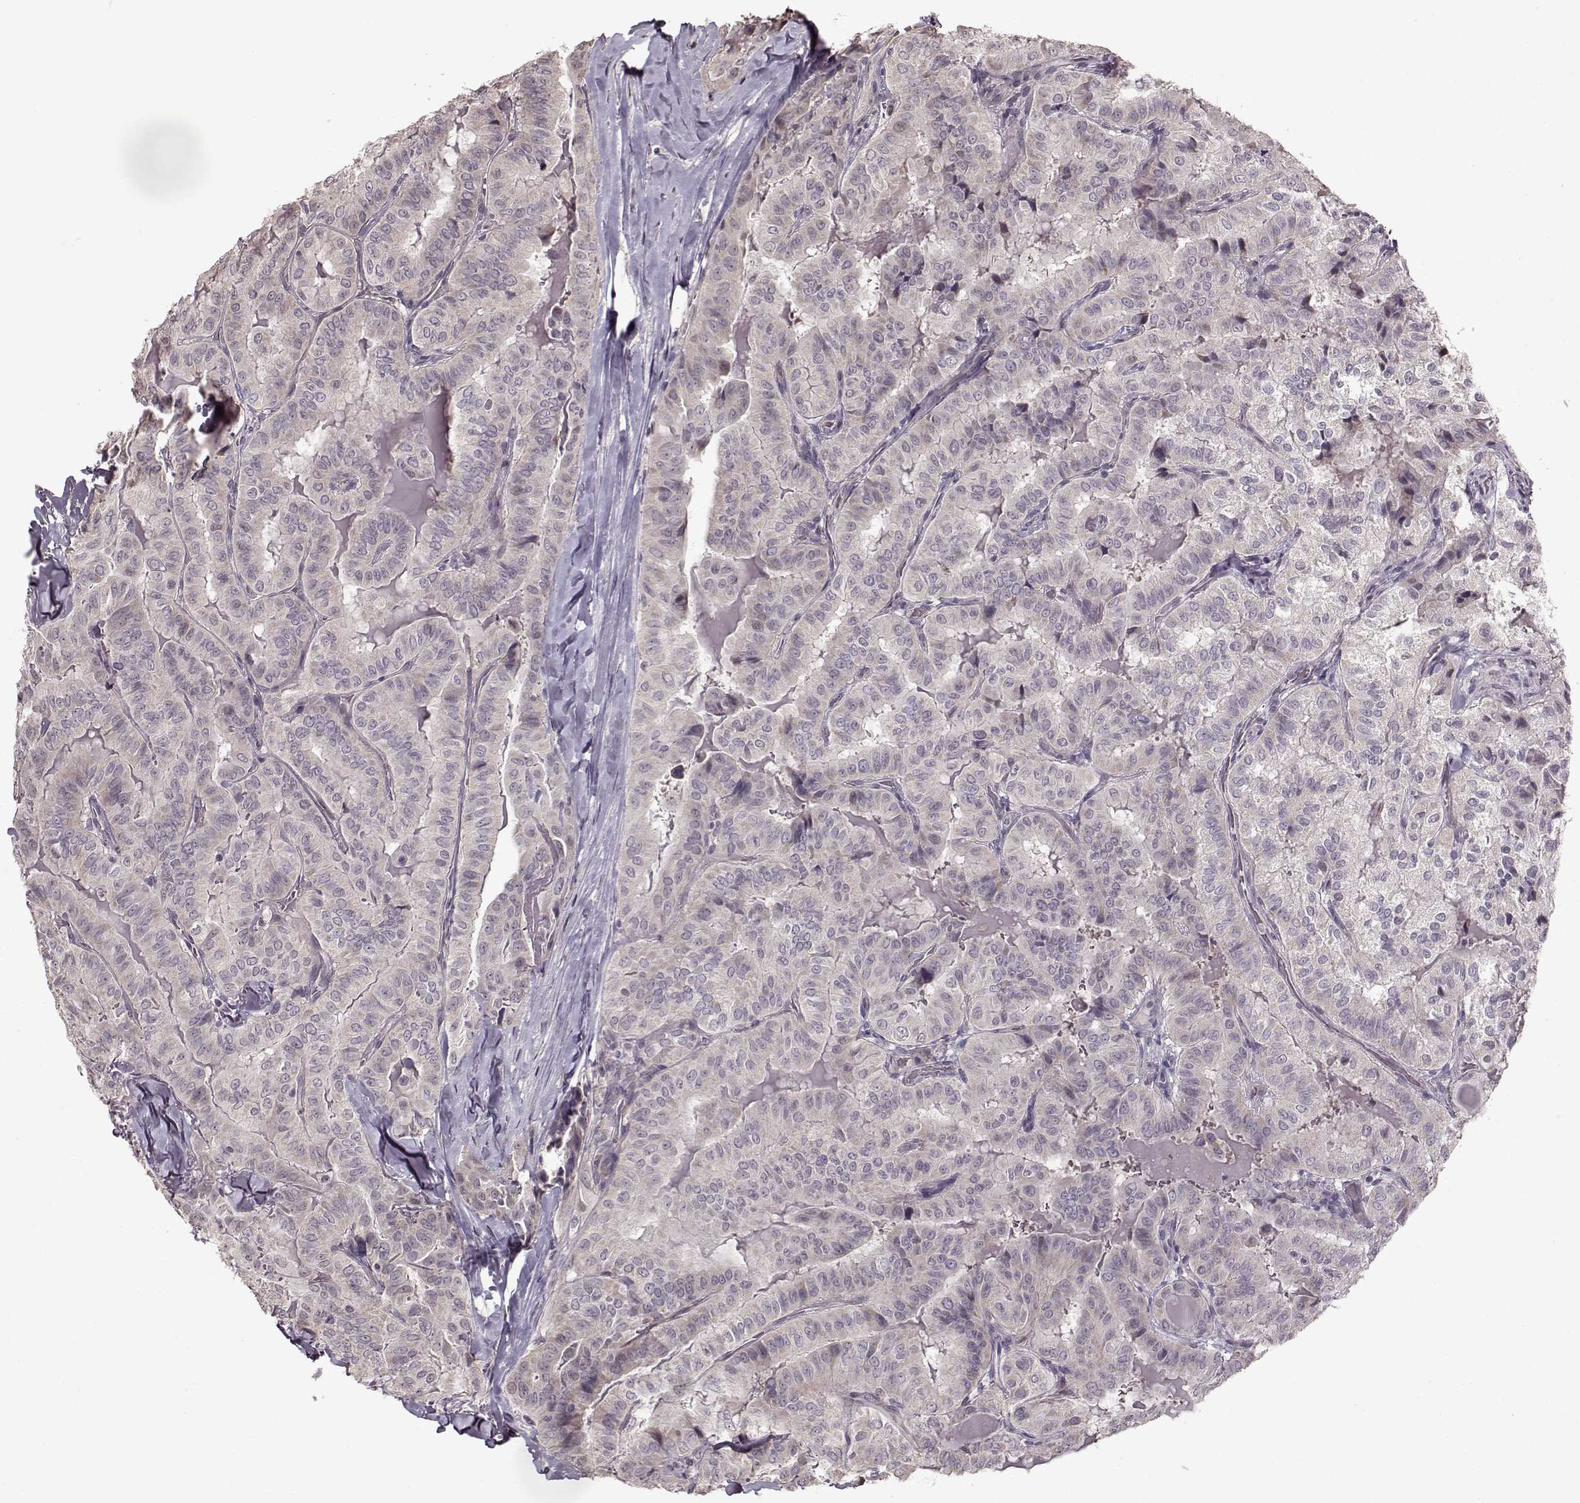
{"staining": {"intensity": "negative", "quantity": "none", "location": "none"}, "tissue": "thyroid cancer", "cell_type": "Tumor cells", "image_type": "cancer", "snomed": [{"axis": "morphology", "description": "Papillary adenocarcinoma, NOS"}, {"axis": "topography", "description": "Thyroid gland"}], "caption": "There is no significant expression in tumor cells of thyroid cancer (papillary adenocarcinoma).", "gene": "FSHB", "patient": {"sex": "female", "age": 68}}